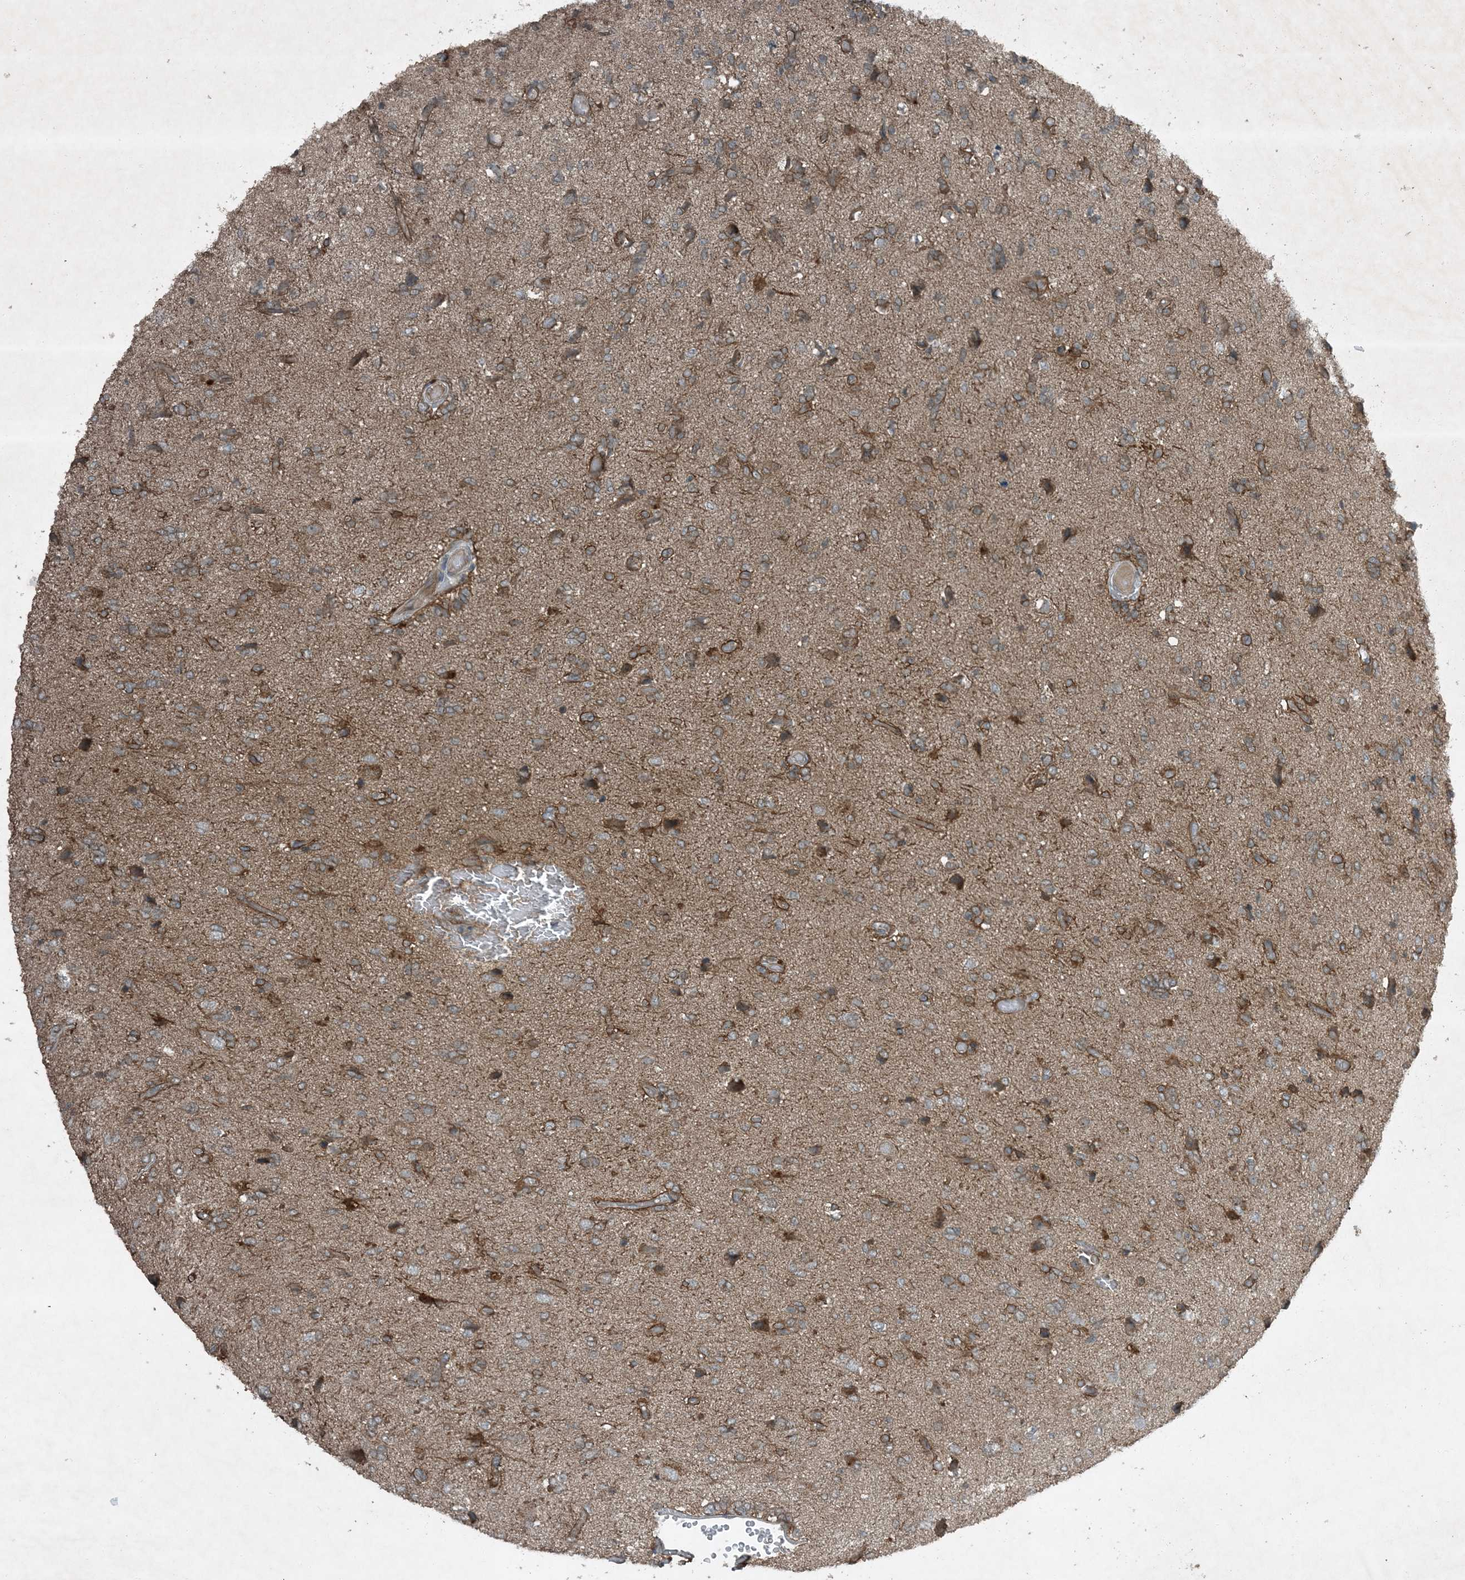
{"staining": {"intensity": "moderate", "quantity": "<25%", "location": "cytoplasmic/membranous"}, "tissue": "glioma", "cell_type": "Tumor cells", "image_type": "cancer", "snomed": [{"axis": "morphology", "description": "Glioma, malignant, High grade"}, {"axis": "topography", "description": "Brain"}], "caption": "Malignant glioma (high-grade) stained for a protein (brown) shows moderate cytoplasmic/membranous positive positivity in approximately <25% of tumor cells.", "gene": "MDN1", "patient": {"sex": "female", "age": 59}}